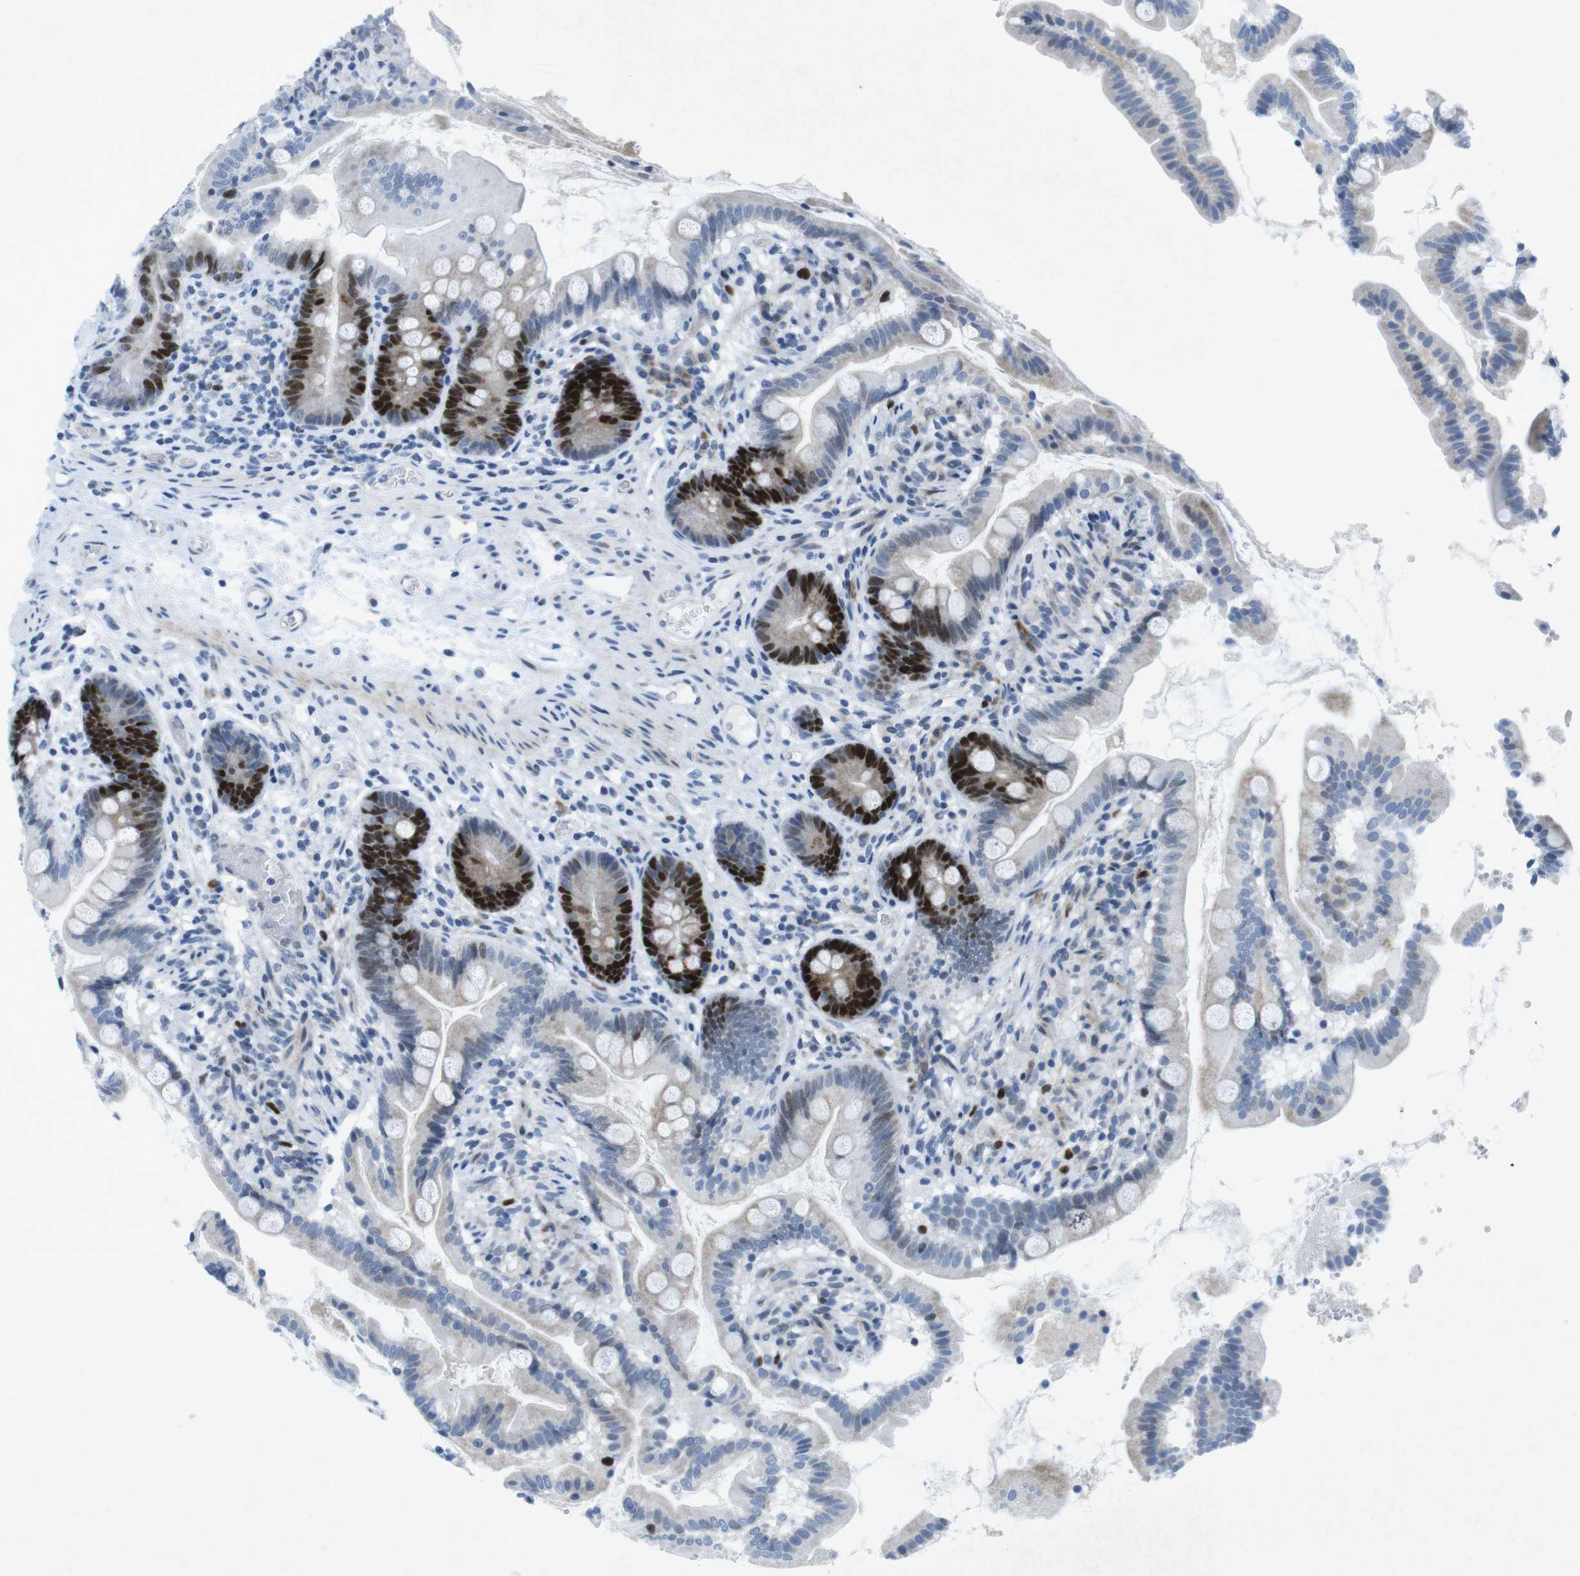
{"staining": {"intensity": "strong", "quantity": "25%-75%", "location": "nuclear"}, "tissue": "small intestine", "cell_type": "Glandular cells", "image_type": "normal", "snomed": [{"axis": "morphology", "description": "Normal tissue, NOS"}, {"axis": "topography", "description": "Small intestine"}], "caption": "Protein analysis of unremarkable small intestine displays strong nuclear staining in approximately 25%-75% of glandular cells.", "gene": "CHAF1A", "patient": {"sex": "female", "age": 56}}